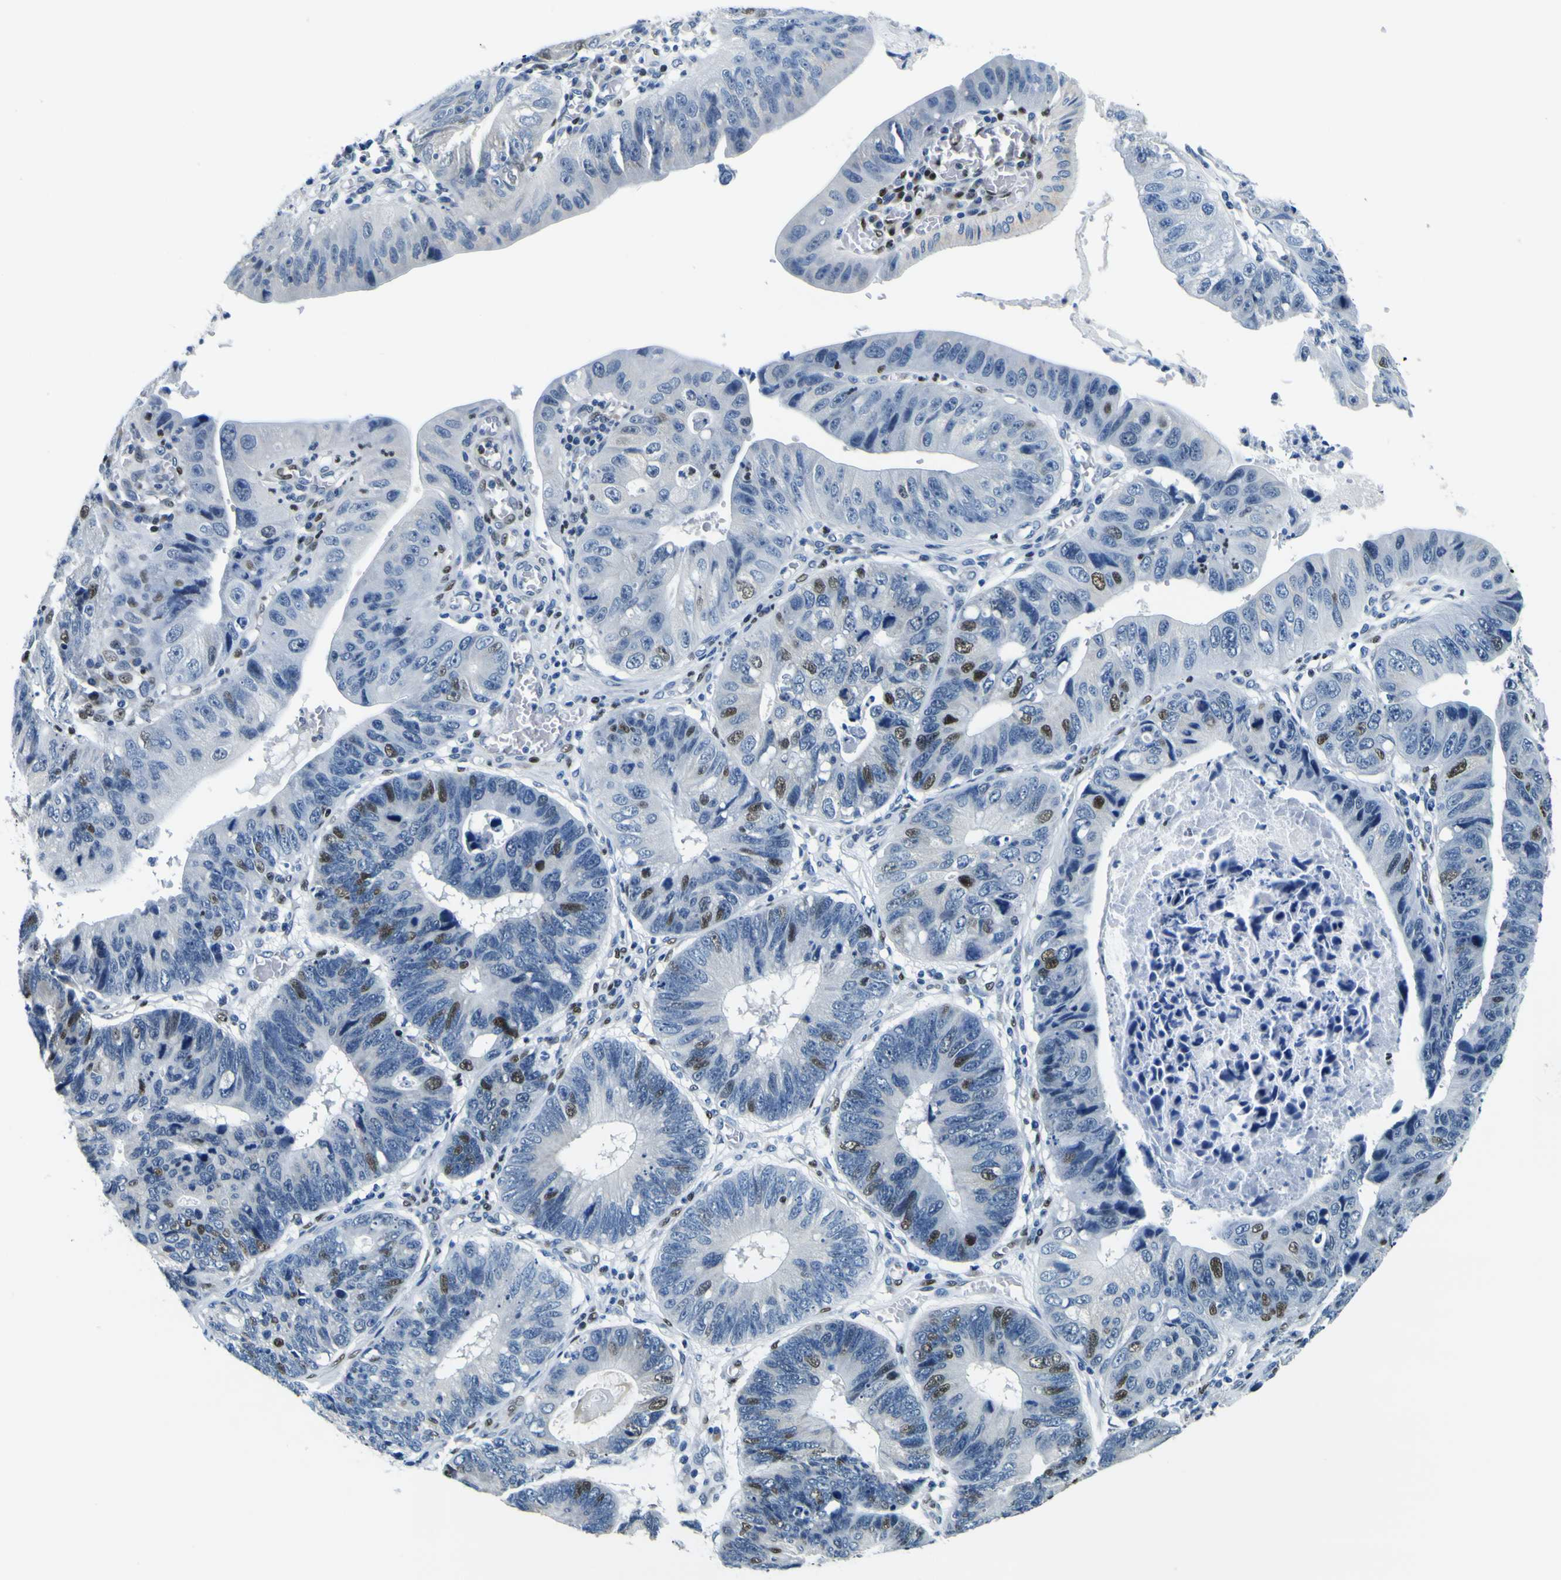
{"staining": {"intensity": "strong", "quantity": "<25%", "location": "nuclear"}, "tissue": "stomach cancer", "cell_type": "Tumor cells", "image_type": "cancer", "snomed": [{"axis": "morphology", "description": "Adenocarcinoma, NOS"}, {"axis": "topography", "description": "Stomach"}], "caption": "Adenocarcinoma (stomach) stained for a protein exhibits strong nuclear positivity in tumor cells.", "gene": "SP1", "patient": {"sex": "male", "age": 59}}